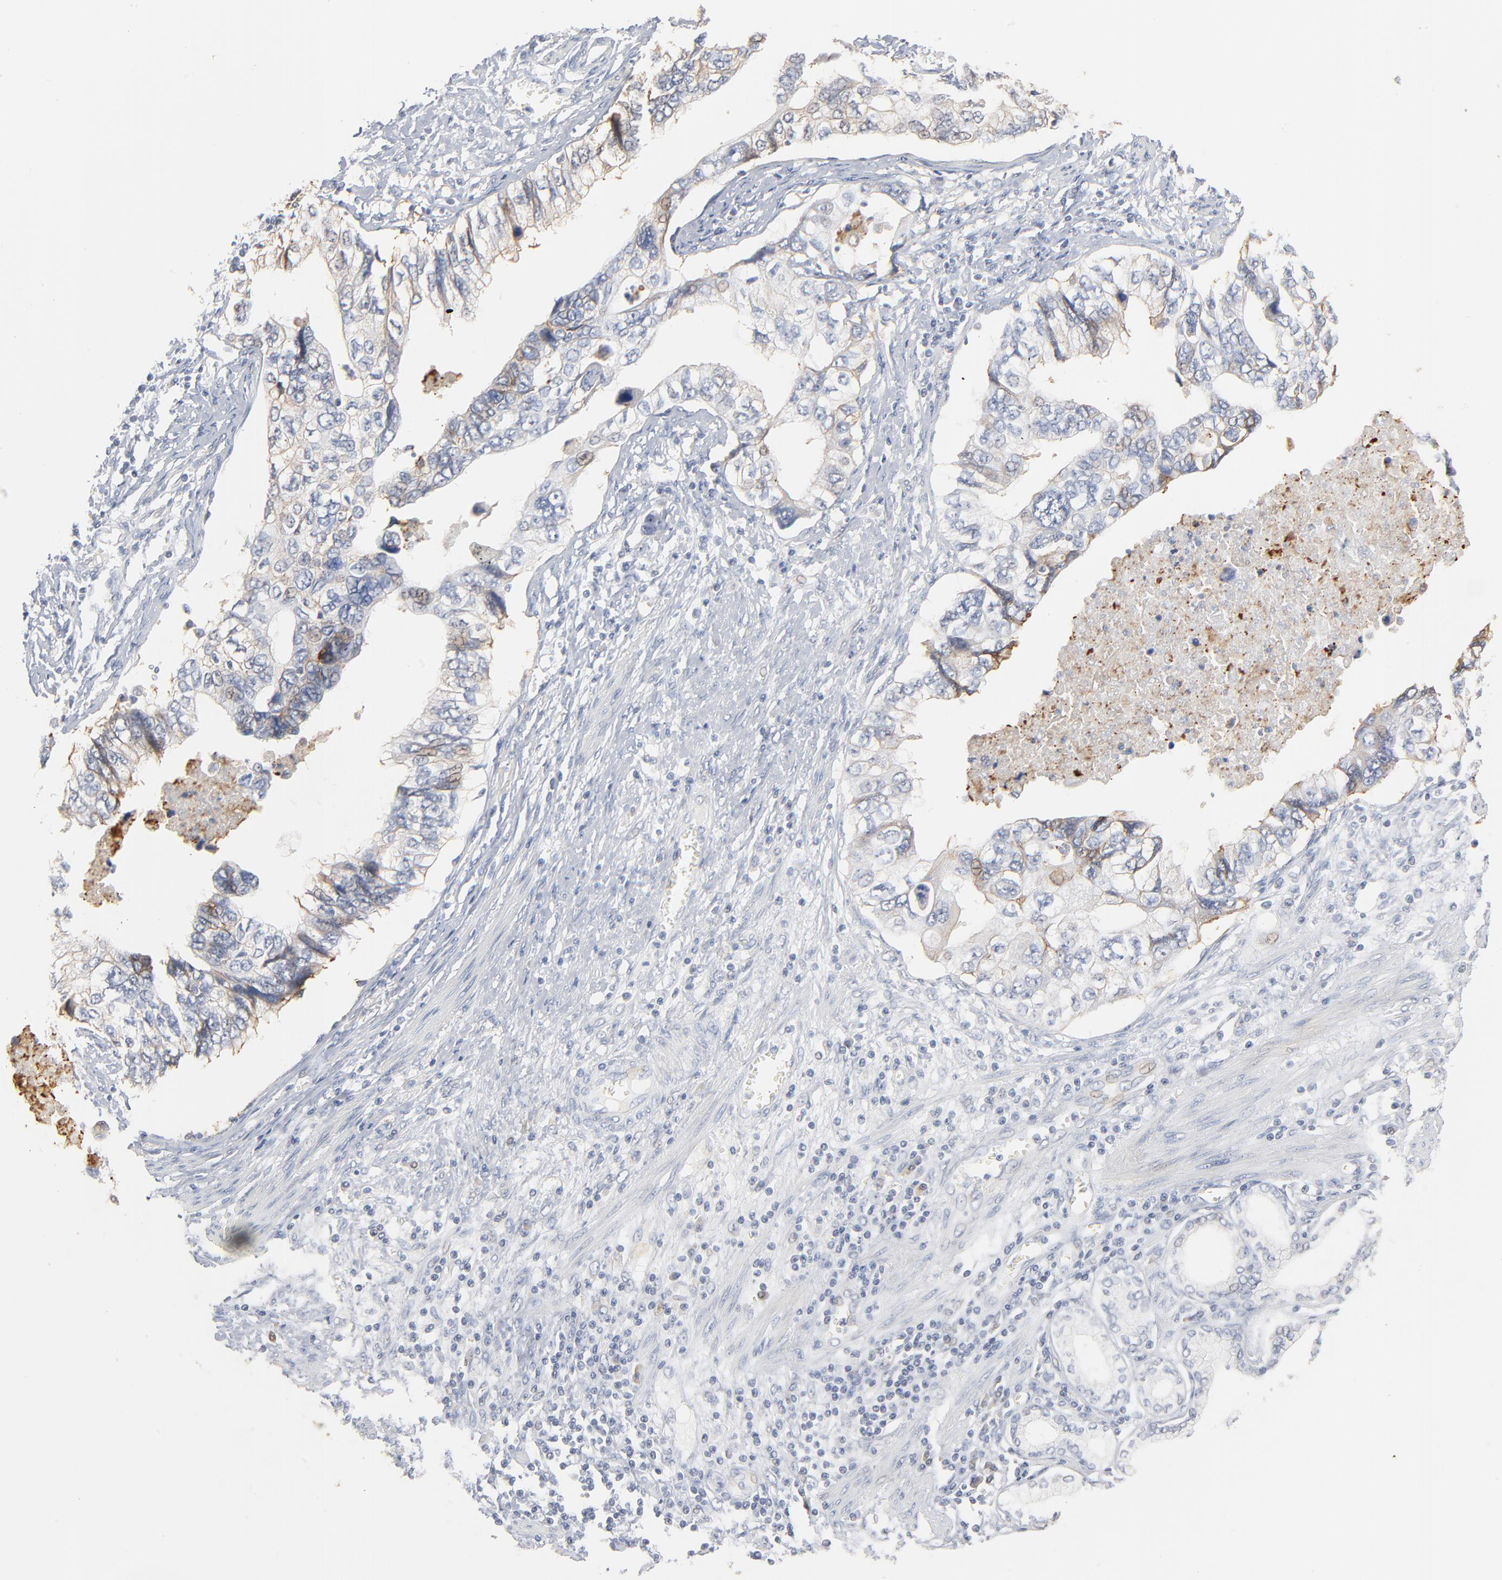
{"staining": {"intensity": "weak", "quantity": "<25%", "location": "cytoplasmic/membranous,nuclear"}, "tissue": "stomach cancer", "cell_type": "Tumor cells", "image_type": "cancer", "snomed": [{"axis": "morphology", "description": "Adenocarcinoma, NOS"}, {"axis": "topography", "description": "Pancreas"}, {"axis": "topography", "description": "Stomach, upper"}], "caption": "Immunohistochemistry (IHC) histopathology image of neoplastic tissue: adenocarcinoma (stomach) stained with DAB exhibits no significant protein expression in tumor cells. Brightfield microscopy of IHC stained with DAB (3,3'-diaminobenzidine) (brown) and hematoxylin (blue), captured at high magnification.", "gene": "EPCAM", "patient": {"sex": "male", "age": 77}}